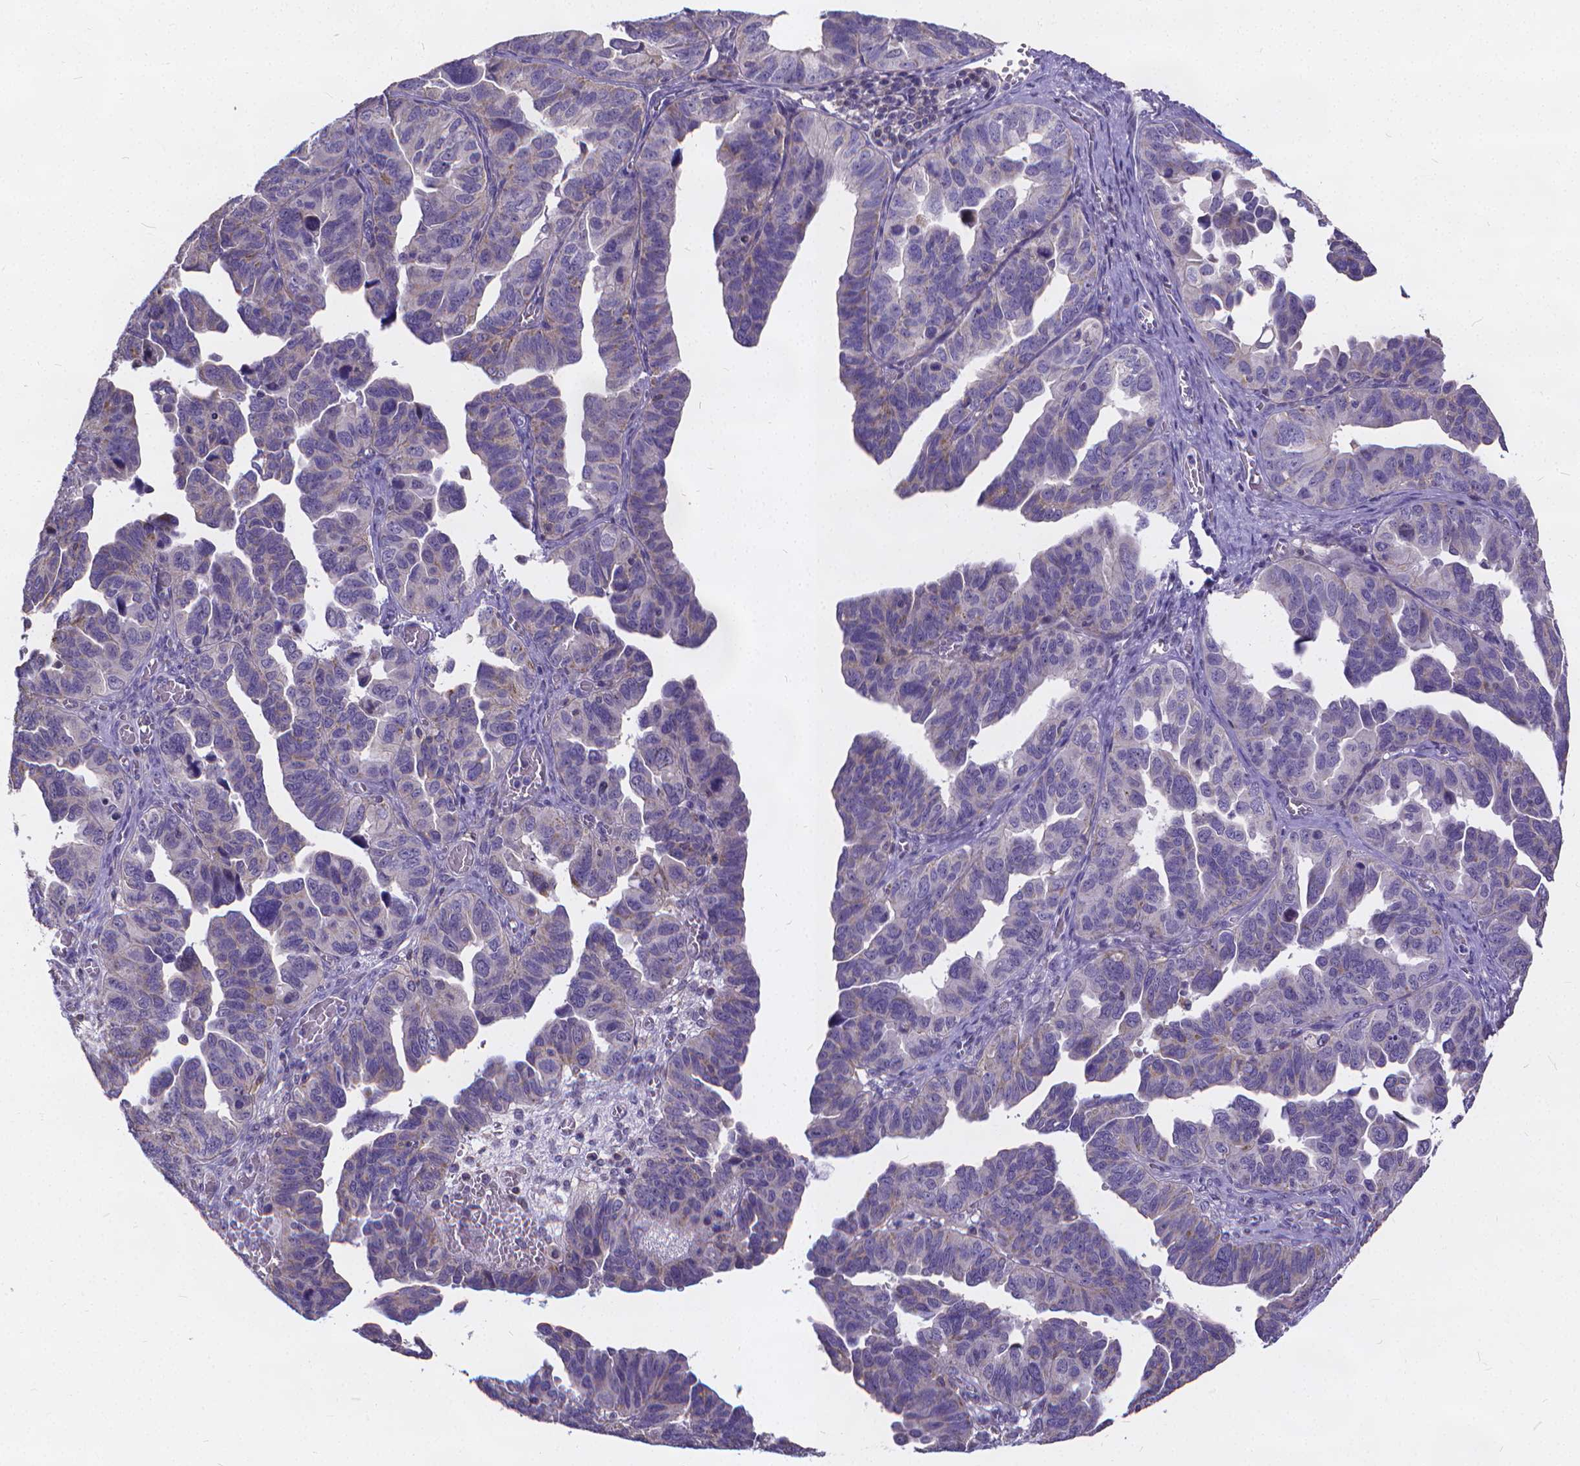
{"staining": {"intensity": "negative", "quantity": "none", "location": "none"}, "tissue": "ovarian cancer", "cell_type": "Tumor cells", "image_type": "cancer", "snomed": [{"axis": "morphology", "description": "Cystadenocarcinoma, serous, NOS"}, {"axis": "topography", "description": "Ovary"}], "caption": "There is no significant staining in tumor cells of ovarian cancer.", "gene": "GLRB", "patient": {"sex": "female", "age": 64}}